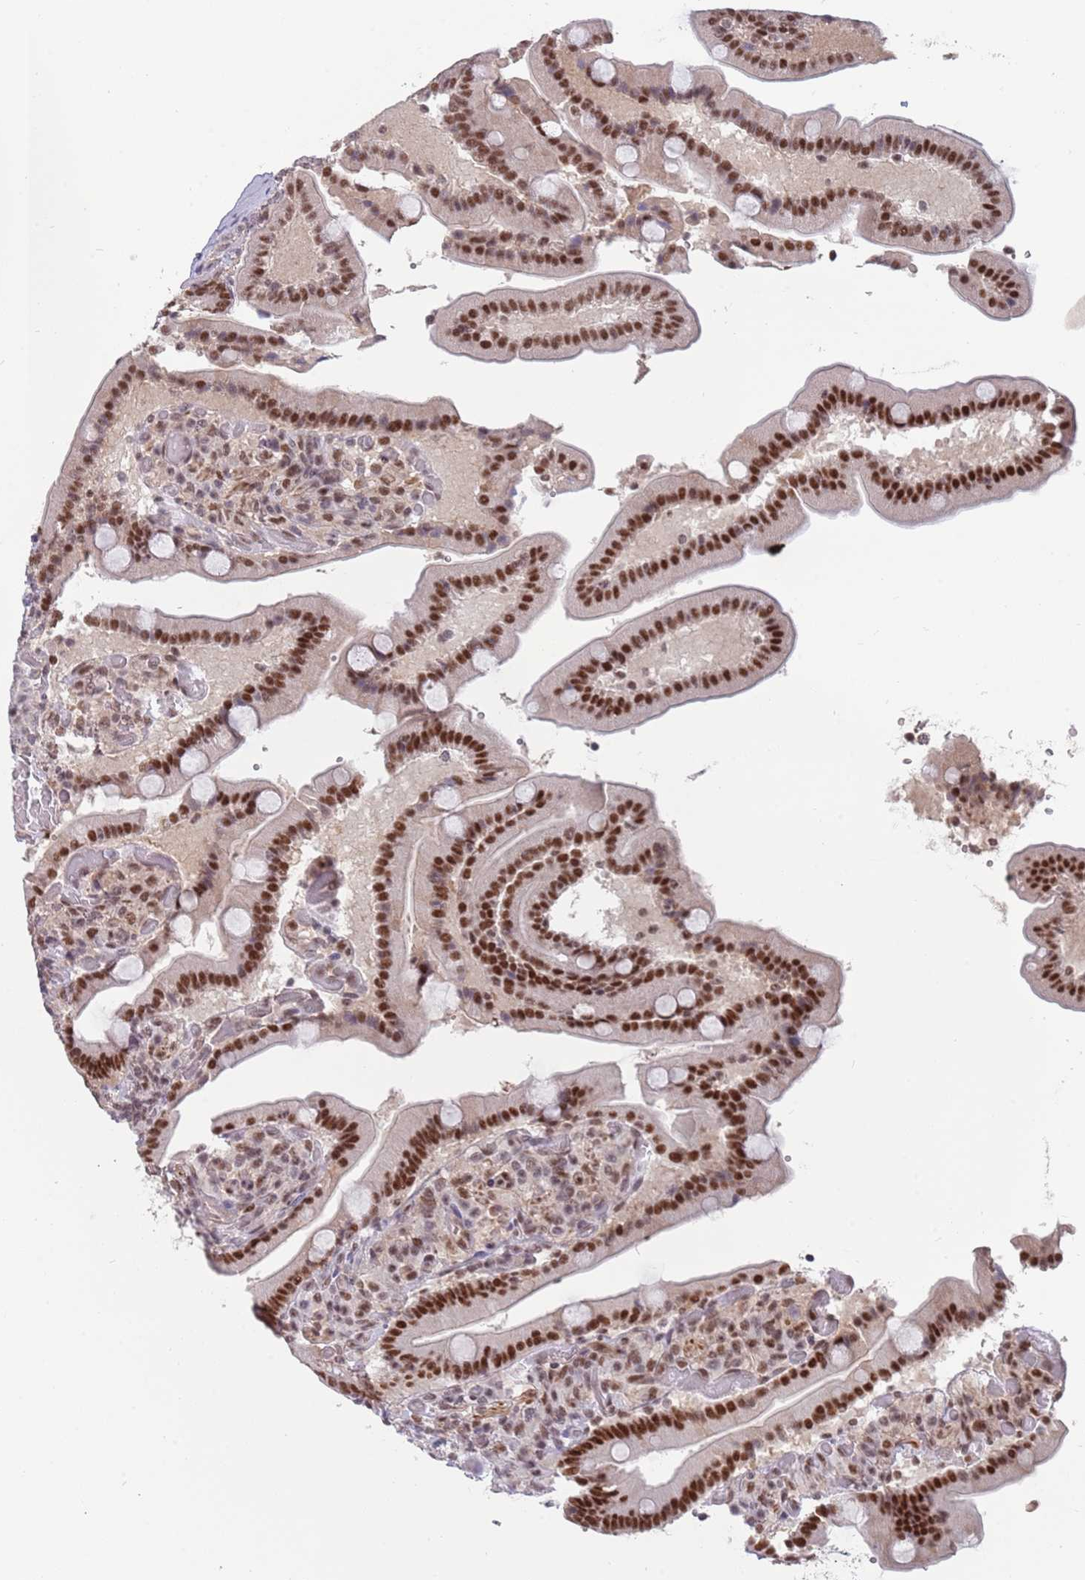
{"staining": {"intensity": "moderate", "quantity": ">75%", "location": "nuclear"}, "tissue": "duodenum", "cell_type": "Glandular cells", "image_type": "normal", "snomed": [{"axis": "morphology", "description": "Normal tissue, NOS"}, {"axis": "topography", "description": "Duodenum"}], "caption": "Brown immunohistochemical staining in normal duodenum demonstrates moderate nuclear staining in approximately >75% of glandular cells.", "gene": "ZBTB7A", "patient": {"sex": "female", "age": 62}}